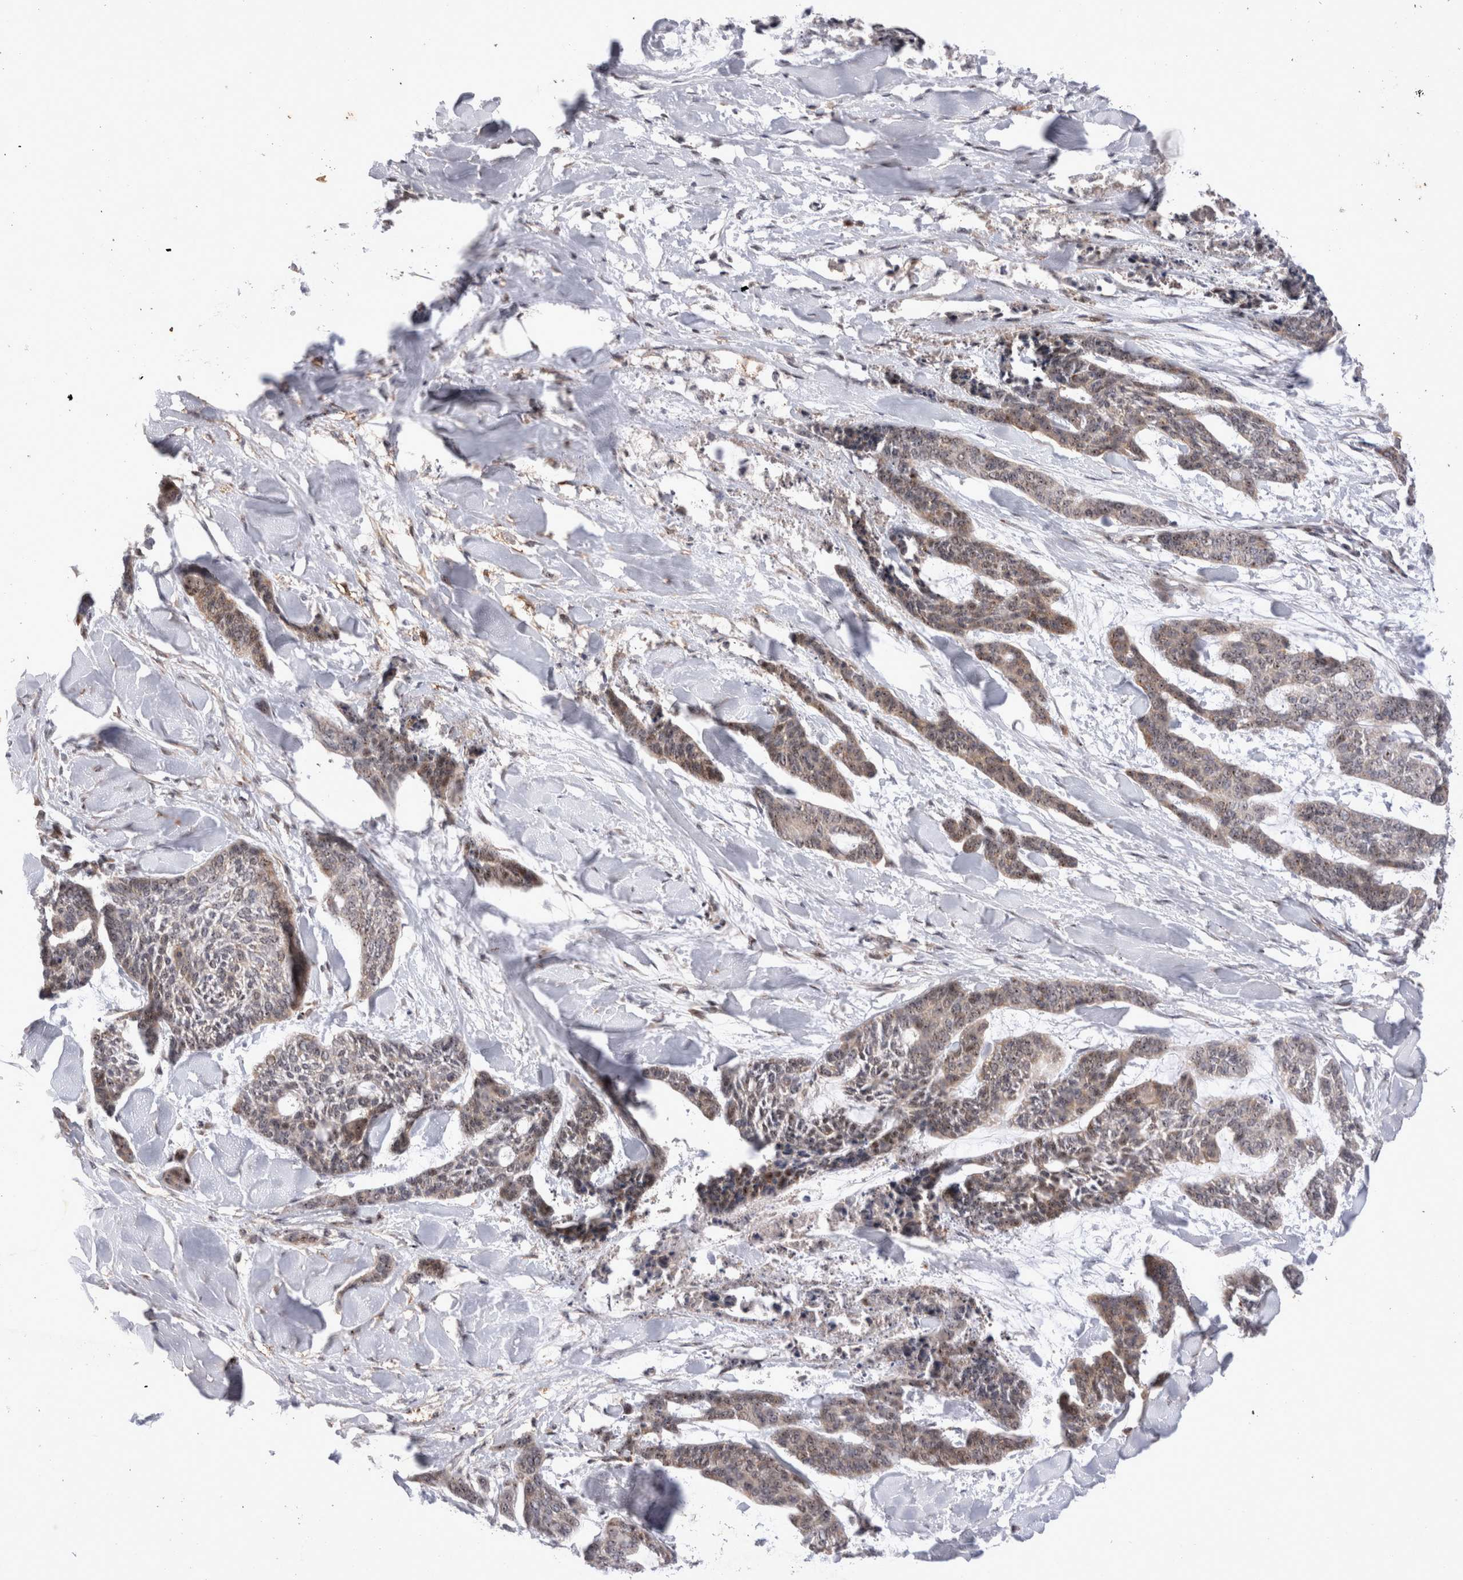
{"staining": {"intensity": "weak", "quantity": ">75%", "location": "cytoplasmic/membranous,nuclear"}, "tissue": "skin cancer", "cell_type": "Tumor cells", "image_type": "cancer", "snomed": [{"axis": "morphology", "description": "Basal cell carcinoma"}, {"axis": "topography", "description": "Skin"}], "caption": "Brown immunohistochemical staining in basal cell carcinoma (skin) exhibits weak cytoplasmic/membranous and nuclear staining in about >75% of tumor cells. (Stains: DAB in brown, nuclei in blue, Microscopy: brightfield microscopy at high magnification).", "gene": "STK11", "patient": {"sex": "female", "age": 64}}